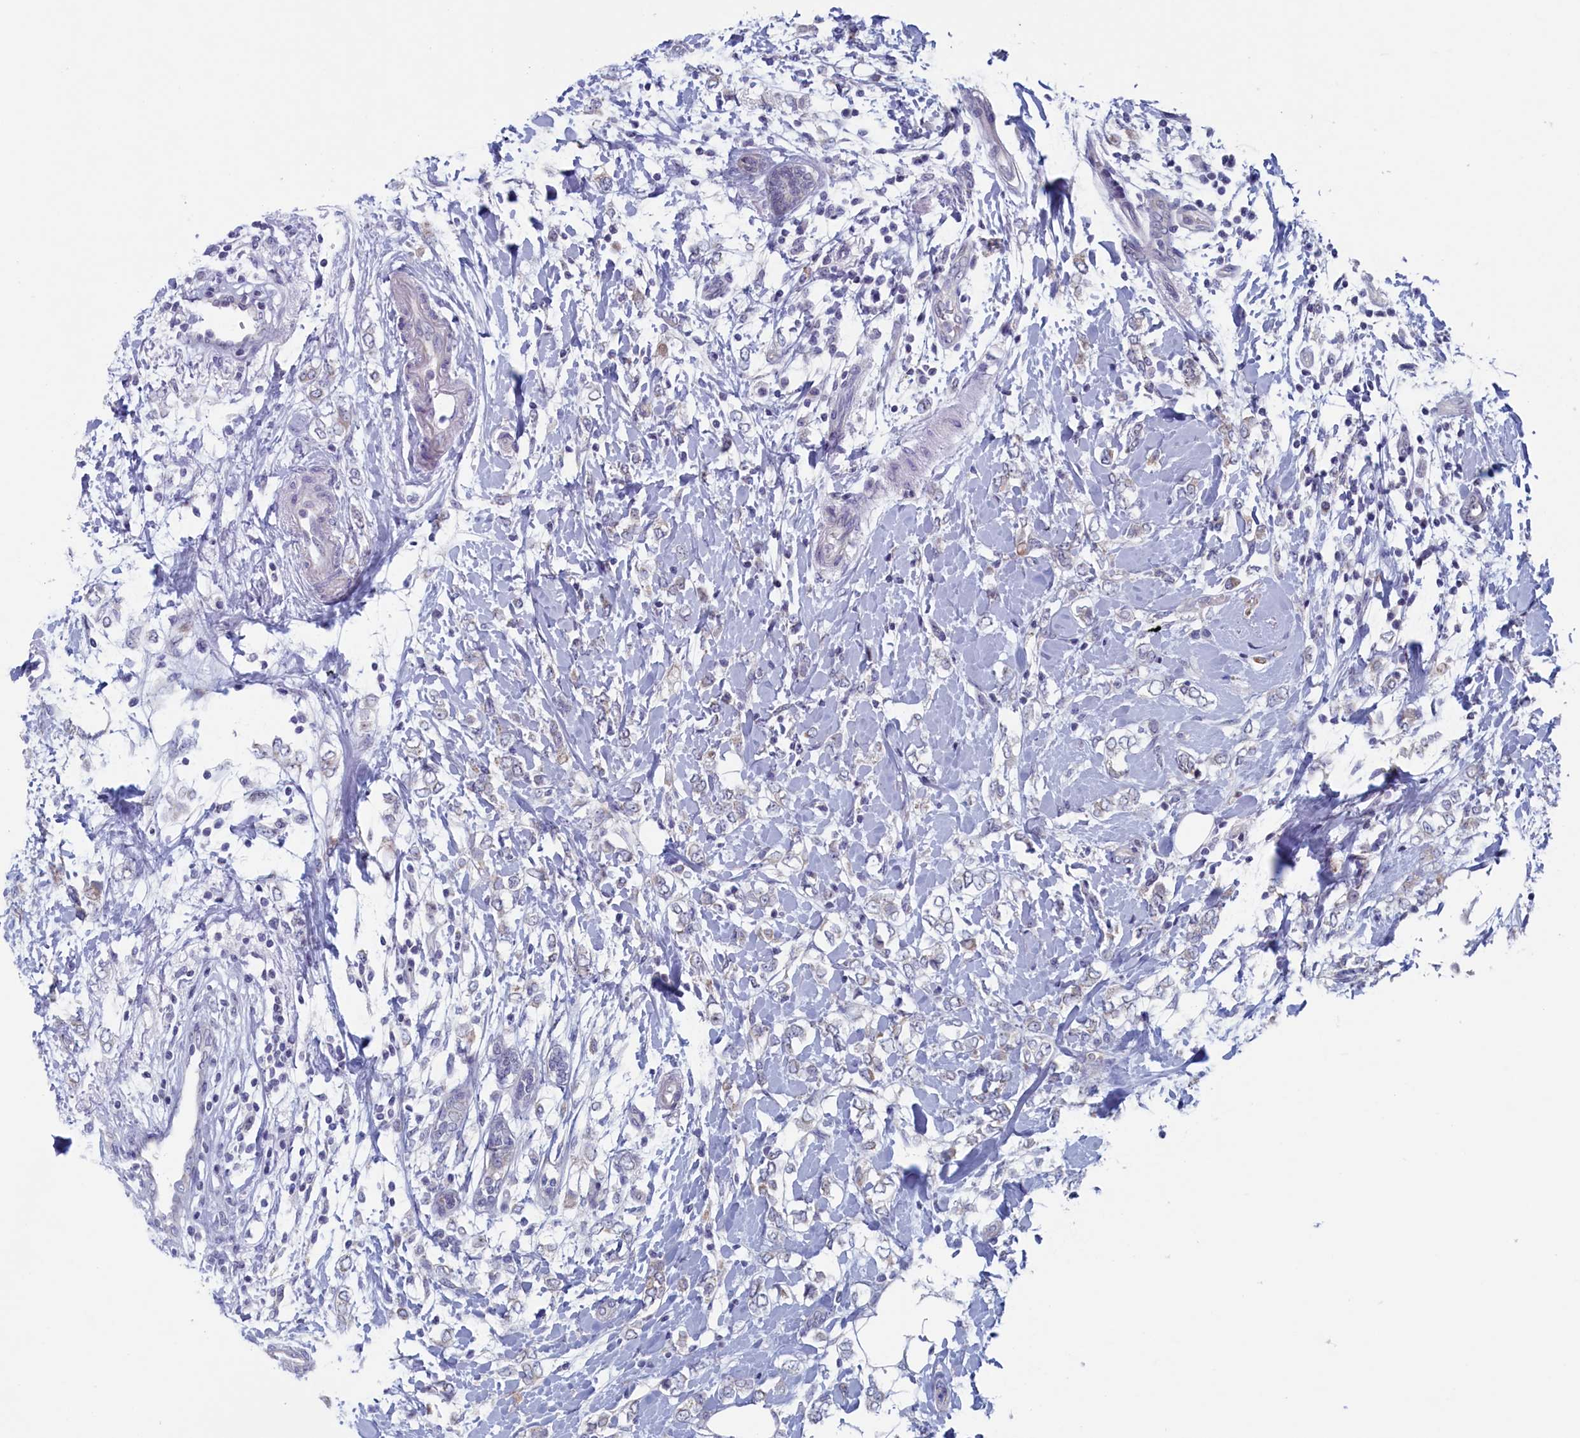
{"staining": {"intensity": "negative", "quantity": "none", "location": "none"}, "tissue": "breast cancer", "cell_type": "Tumor cells", "image_type": "cancer", "snomed": [{"axis": "morphology", "description": "Normal tissue, NOS"}, {"axis": "morphology", "description": "Lobular carcinoma"}, {"axis": "topography", "description": "Breast"}], "caption": "DAB (3,3'-diaminobenzidine) immunohistochemical staining of human lobular carcinoma (breast) reveals no significant positivity in tumor cells. The staining was performed using DAB (3,3'-diaminobenzidine) to visualize the protein expression in brown, while the nuclei were stained in blue with hematoxylin (Magnification: 20x).", "gene": "WDR76", "patient": {"sex": "female", "age": 47}}